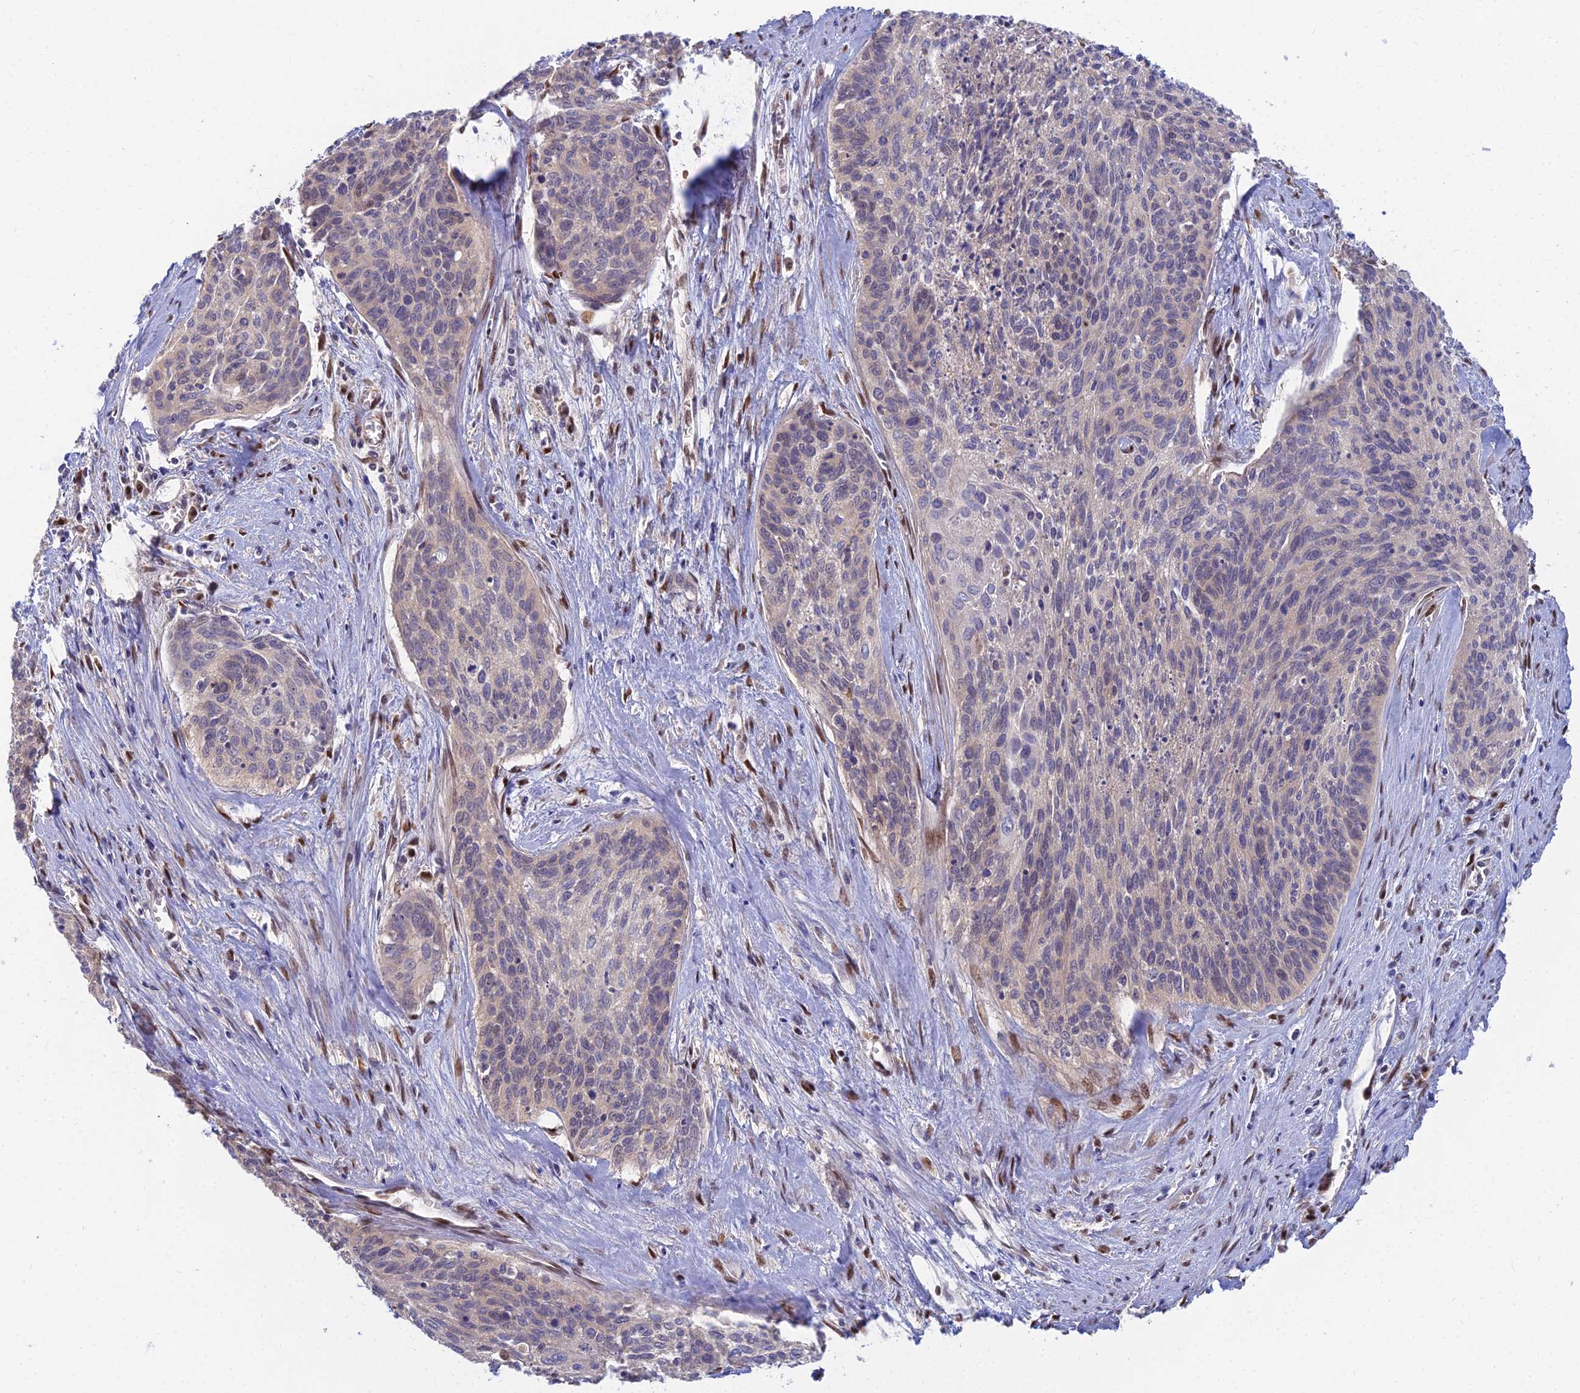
{"staining": {"intensity": "negative", "quantity": "none", "location": "none"}, "tissue": "cervical cancer", "cell_type": "Tumor cells", "image_type": "cancer", "snomed": [{"axis": "morphology", "description": "Squamous cell carcinoma, NOS"}, {"axis": "topography", "description": "Cervix"}], "caption": "The immunohistochemistry (IHC) image has no significant positivity in tumor cells of cervical cancer tissue. Brightfield microscopy of immunohistochemistry (IHC) stained with DAB (3,3'-diaminobenzidine) (brown) and hematoxylin (blue), captured at high magnification.", "gene": "DNPEP", "patient": {"sex": "female", "age": 55}}